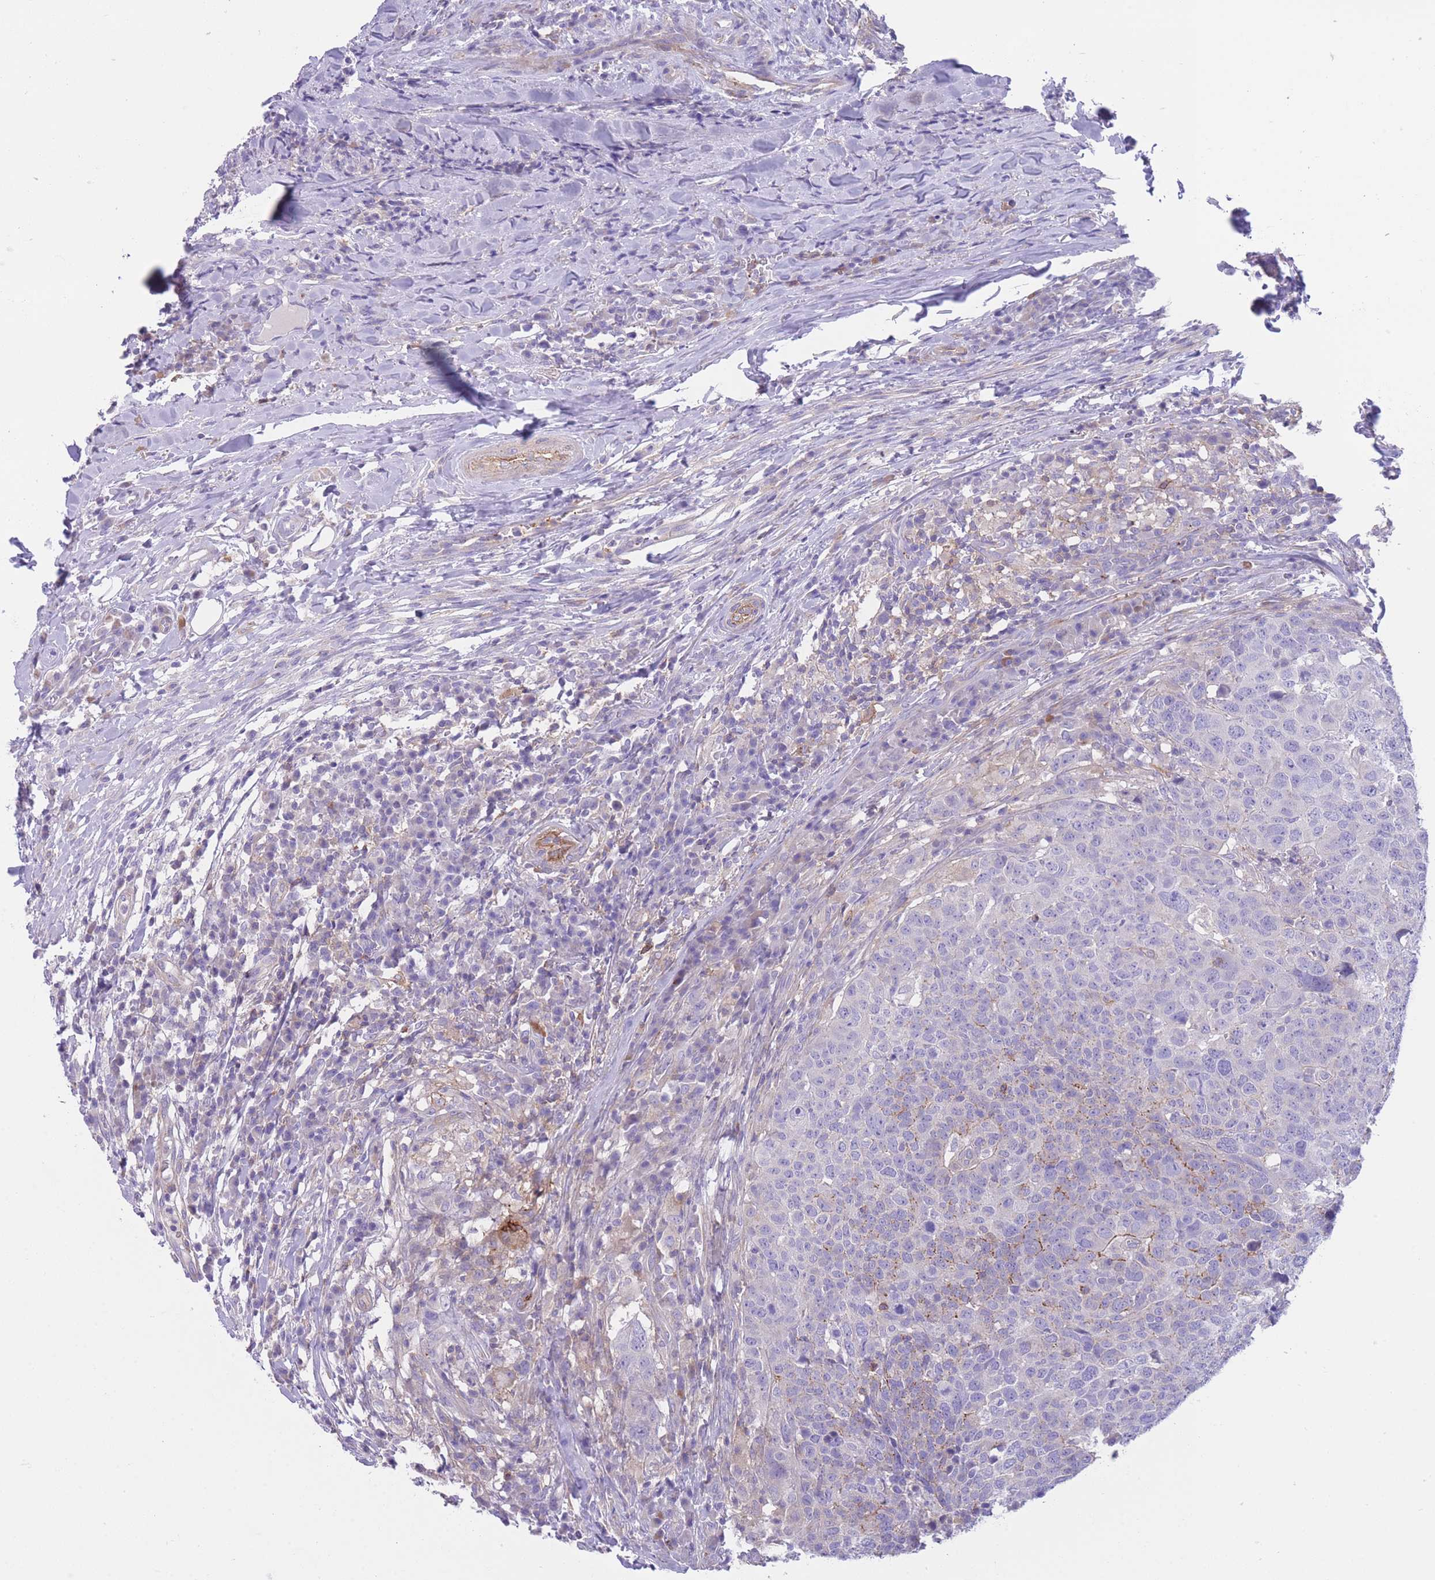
{"staining": {"intensity": "negative", "quantity": "none", "location": "none"}, "tissue": "head and neck cancer", "cell_type": "Tumor cells", "image_type": "cancer", "snomed": [{"axis": "morphology", "description": "Normal tissue, NOS"}, {"axis": "morphology", "description": "Squamous cell carcinoma, NOS"}, {"axis": "topography", "description": "Skeletal muscle"}, {"axis": "topography", "description": "Vascular tissue"}, {"axis": "topography", "description": "Peripheral nerve tissue"}, {"axis": "topography", "description": "Head-Neck"}], "caption": "Immunohistochemical staining of human squamous cell carcinoma (head and neck) reveals no significant expression in tumor cells.", "gene": "LDB3", "patient": {"sex": "male", "age": 66}}